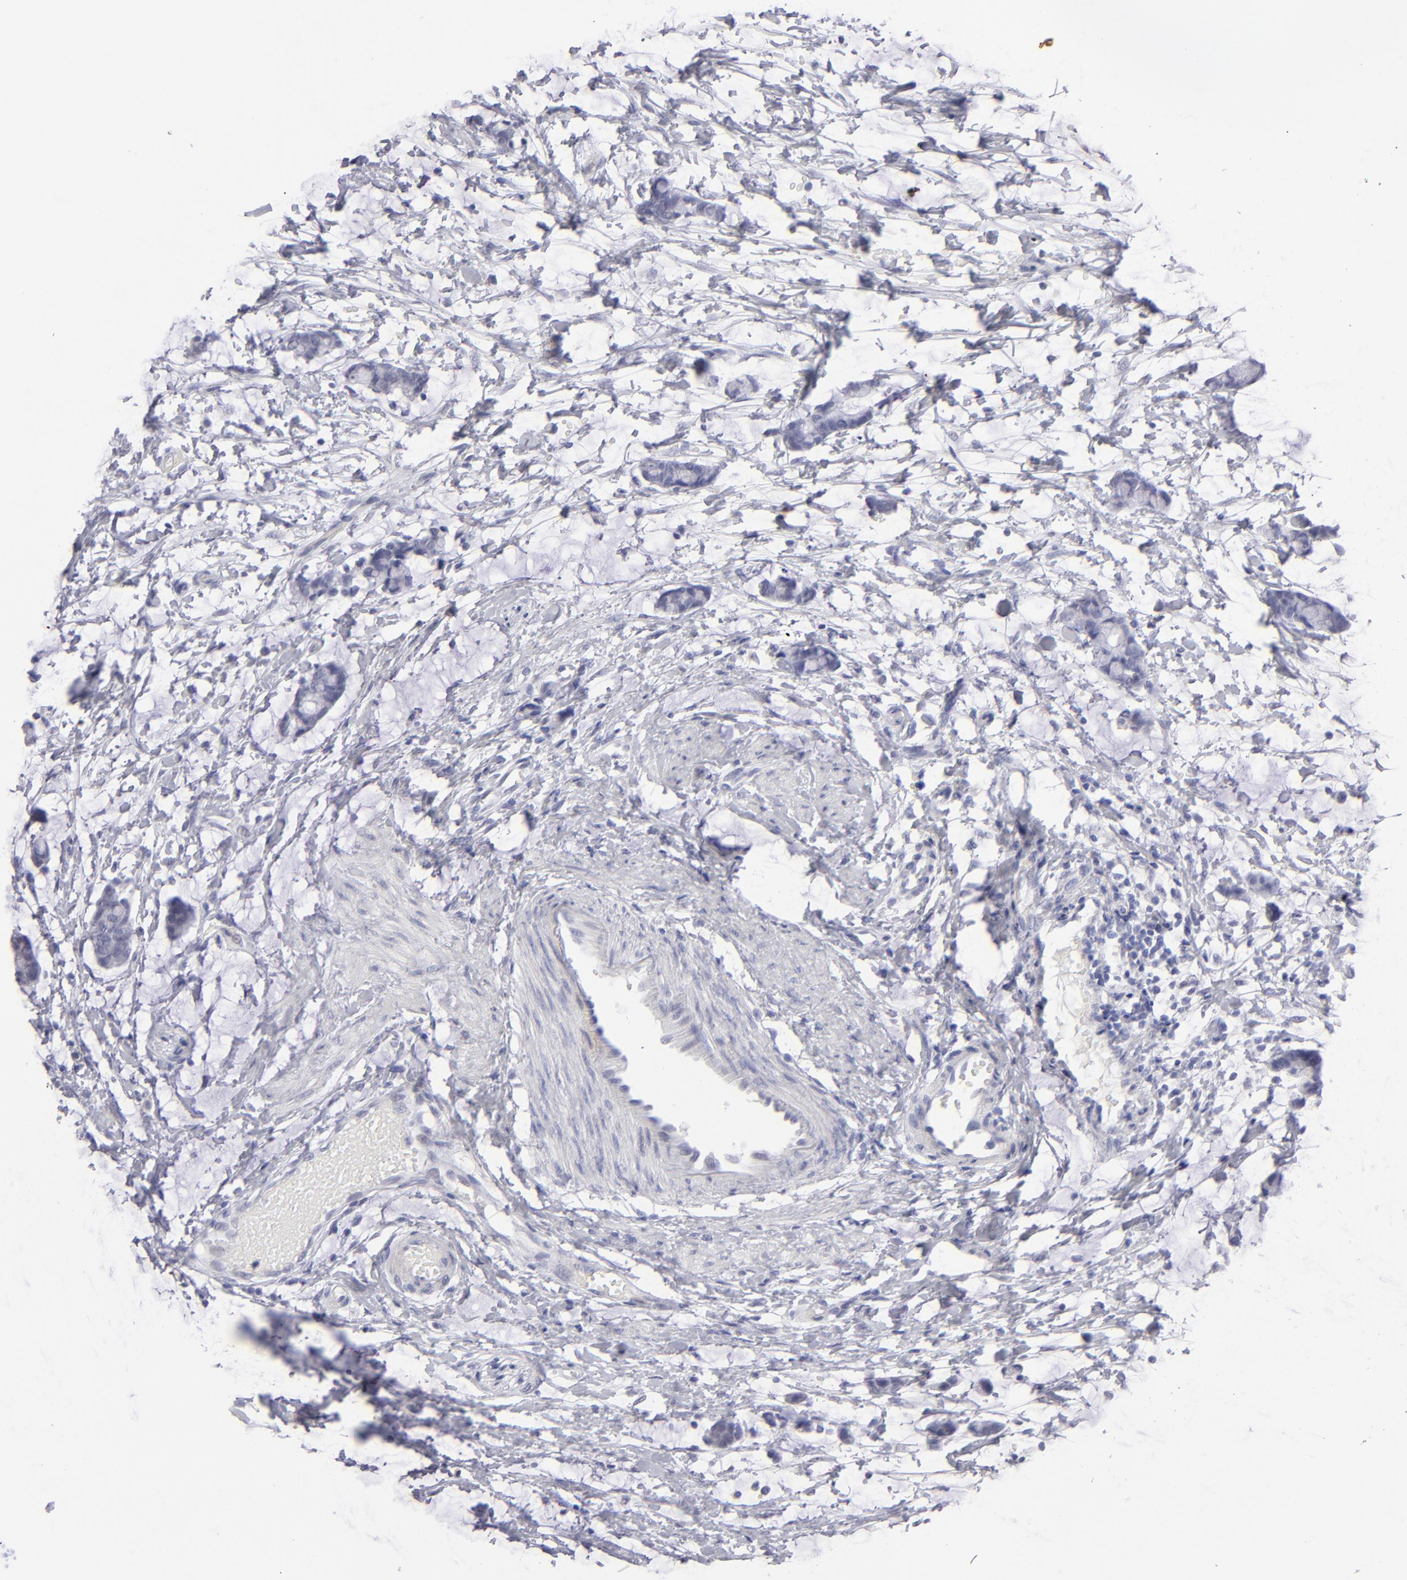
{"staining": {"intensity": "negative", "quantity": "none", "location": "none"}, "tissue": "colorectal cancer", "cell_type": "Tumor cells", "image_type": "cancer", "snomed": [{"axis": "morphology", "description": "Adenocarcinoma, NOS"}, {"axis": "topography", "description": "Colon"}], "caption": "An image of adenocarcinoma (colorectal) stained for a protein displays no brown staining in tumor cells.", "gene": "ALDOB", "patient": {"sex": "male", "age": 14}}